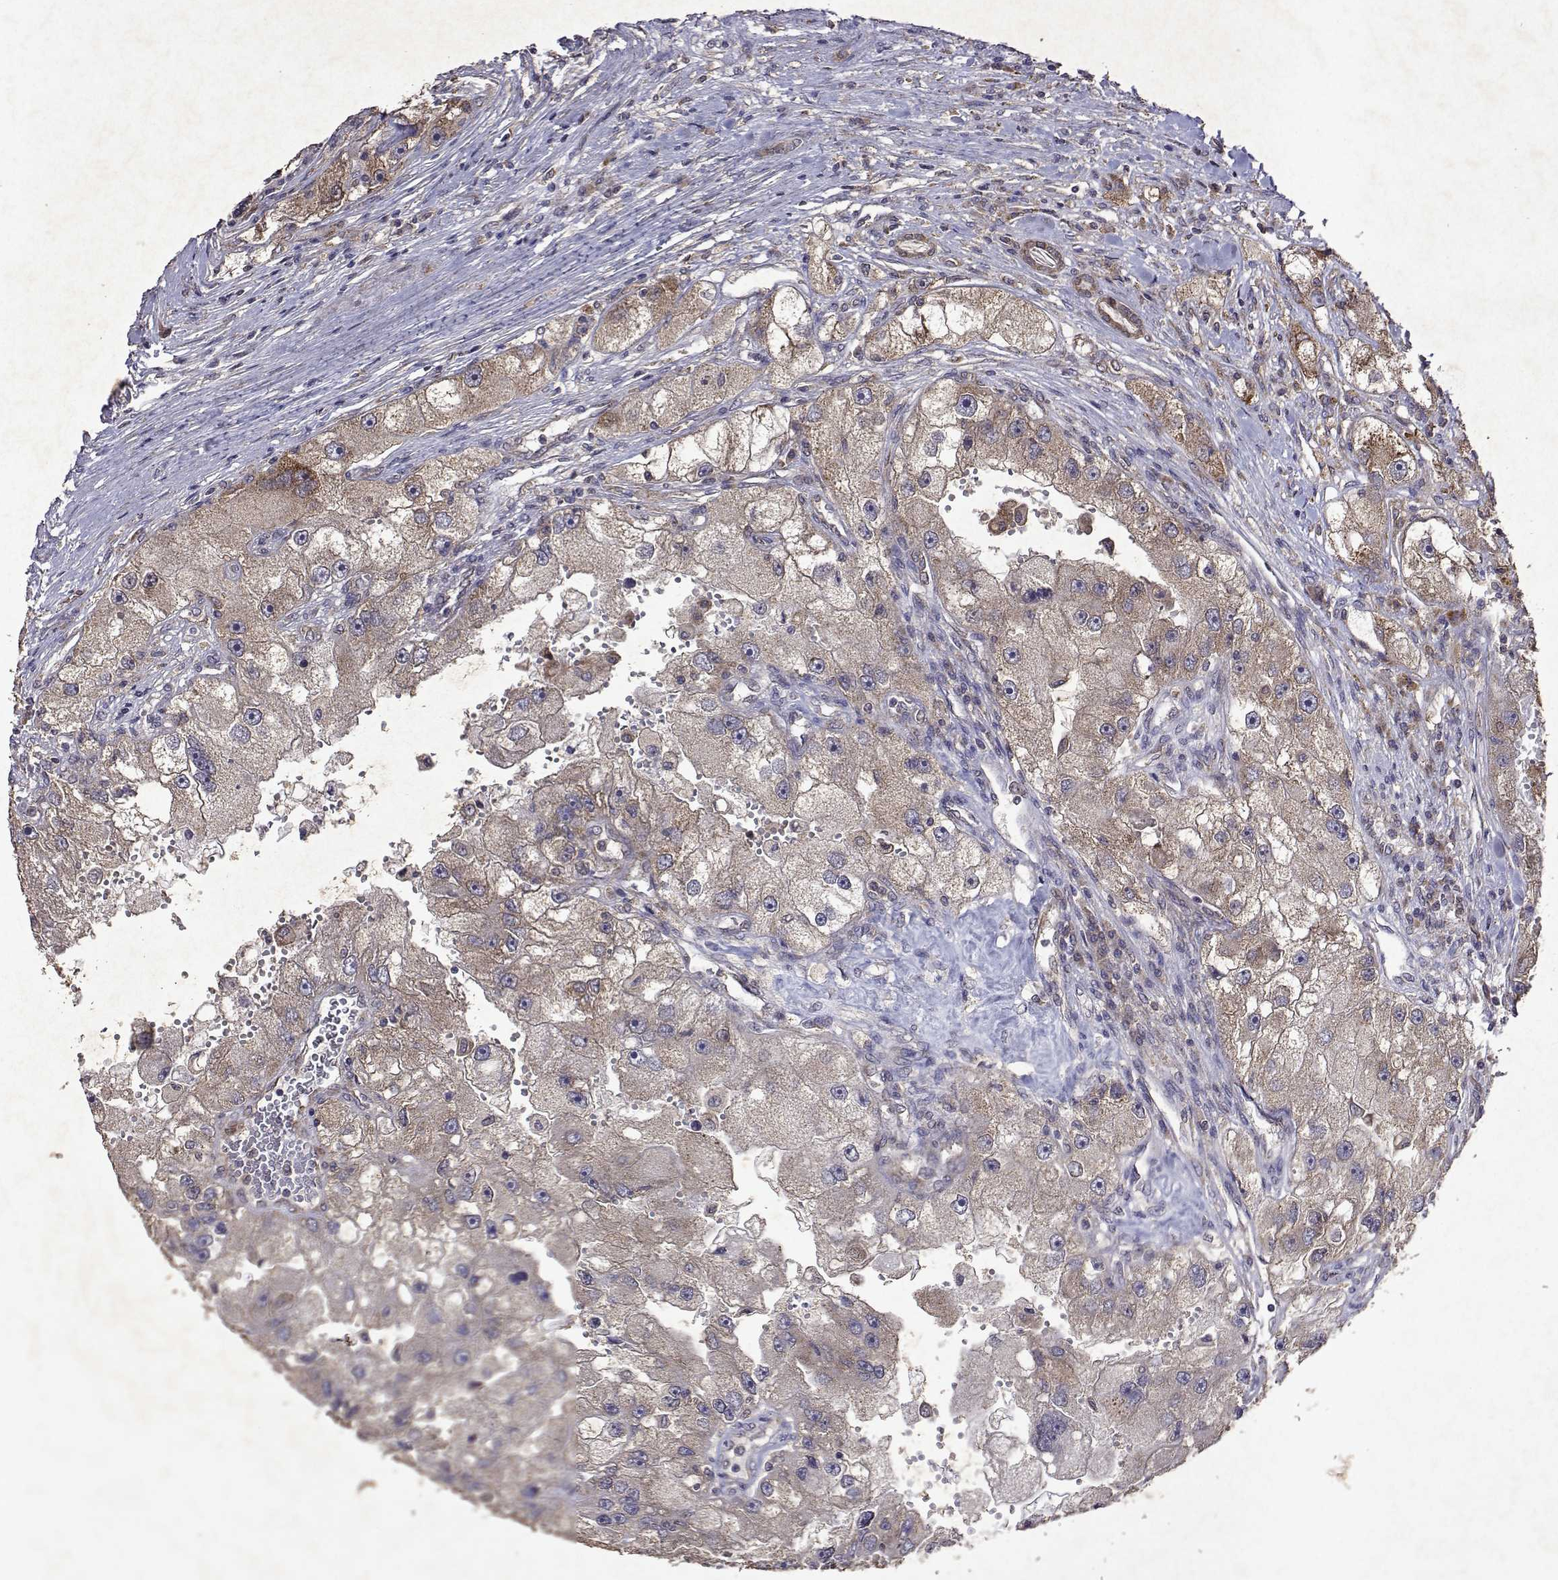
{"staining": {"intensity": "weak", "quantity": "<25%", "location": "cytoplasmic/membranous"}, "tissue": "renal cancer", "cell_type": "Tumor cells", "image_type": "cancer", "snomed": [{"axis": "morphology", "description": "Adenocarcinoma, NOS"}, {"axis": "topography", "description": "Kidney"}], "caption": "IHC of renal cancer (adenocarcinoma) displays no staining in tumor cells.", "gene": "TARBP2", "patient": {"sex": "male", "age": 63}}